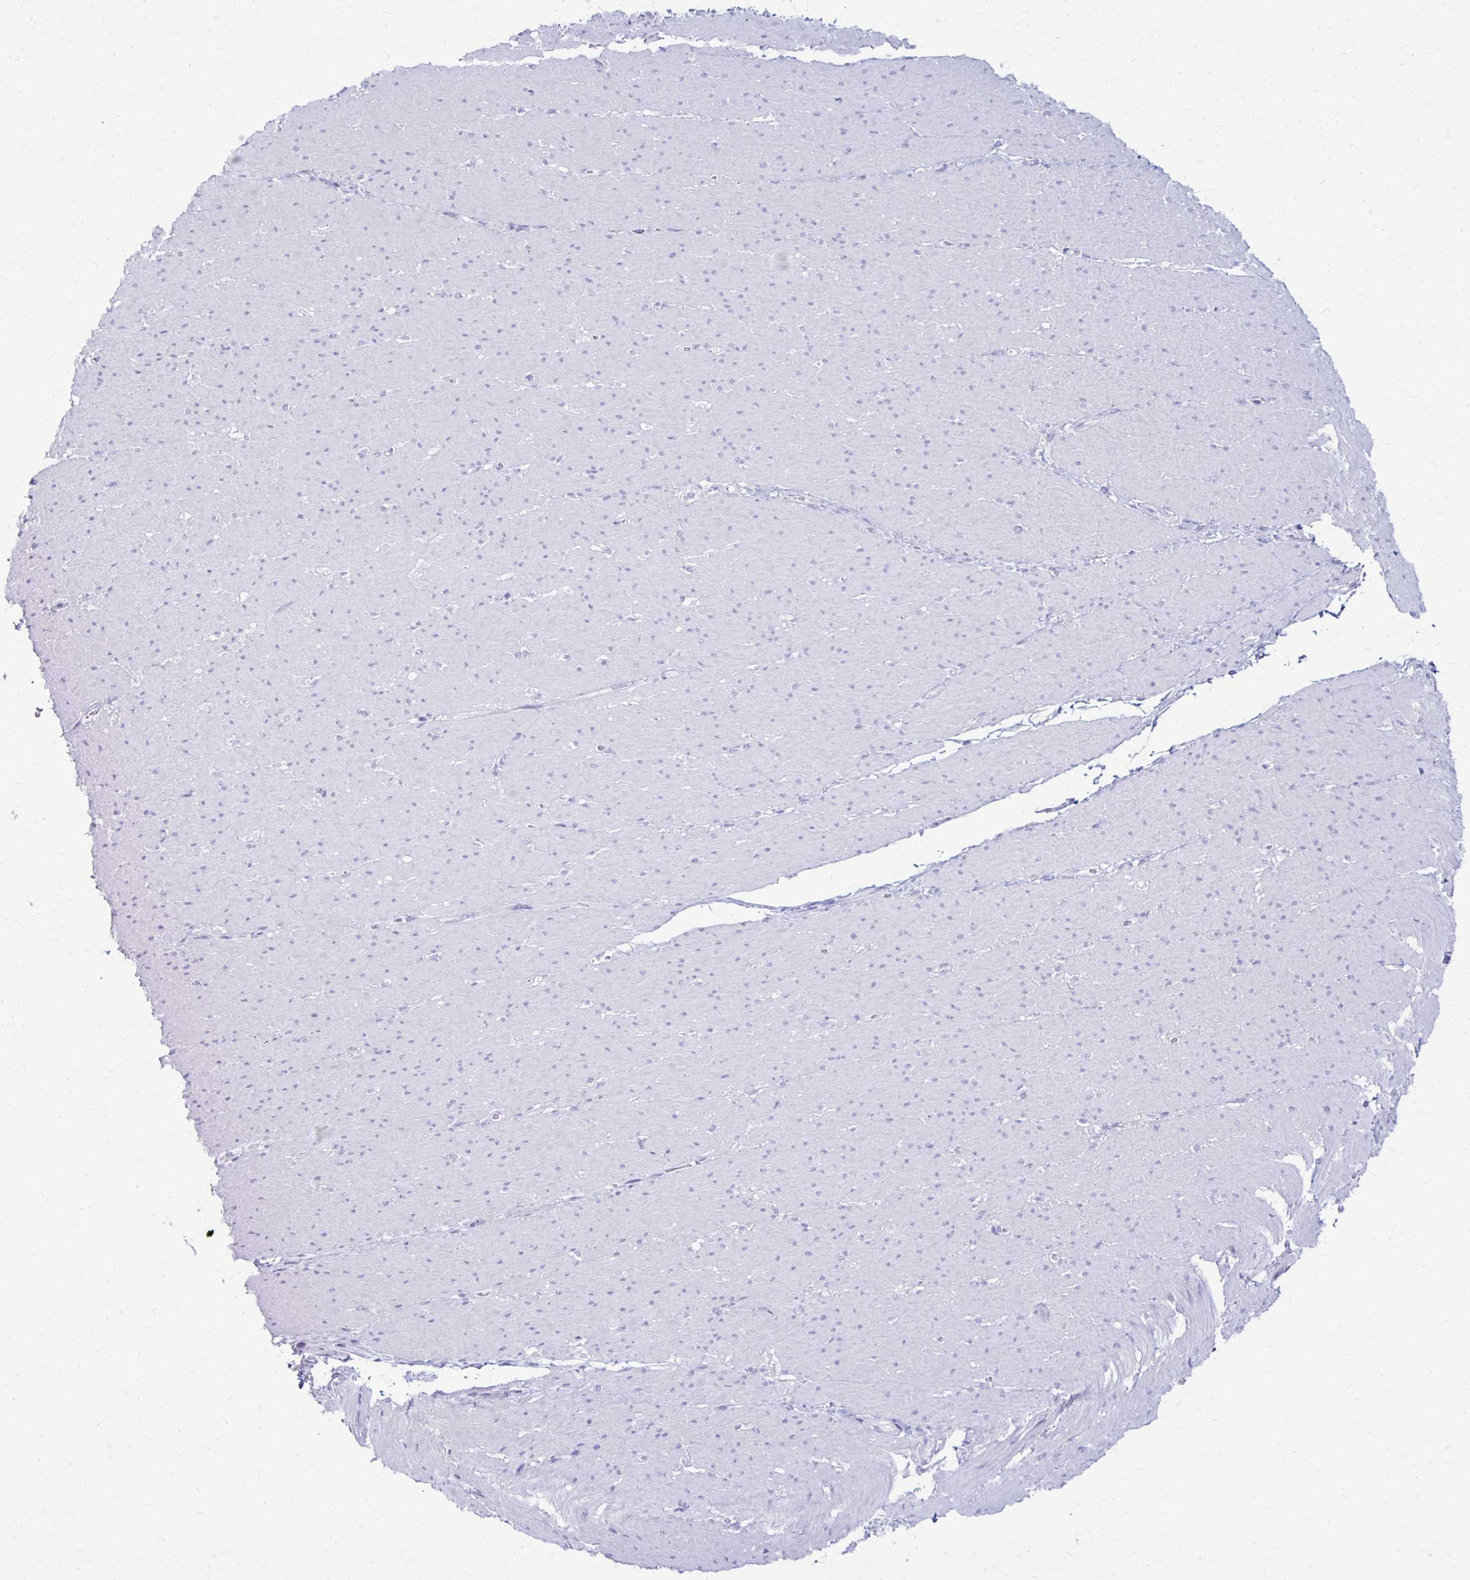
{"staining": {"intensity": "negative", "quantity": "none", "location": "none"}, "tissue": "smooth muscle", "cell_type": "Smooth muscle cells", "image_type": "normal", "snomed": [{"axis": "morphology", "description": "Normal tissue, NOS"}, {"axis": "topography", "description": "Smooth muscle"}, {"axis": "topography", "description": "Rectum"}], "caption": "This micrograph is of normal smooth muscle stained with immunohistochemistry (IHC) to label a protein in brown with the nuclei are counter-stained blue. There is no staining in smooth muscle cells.", "gene": "RYR1", "patient": {"sex": "male", "age": 53}}